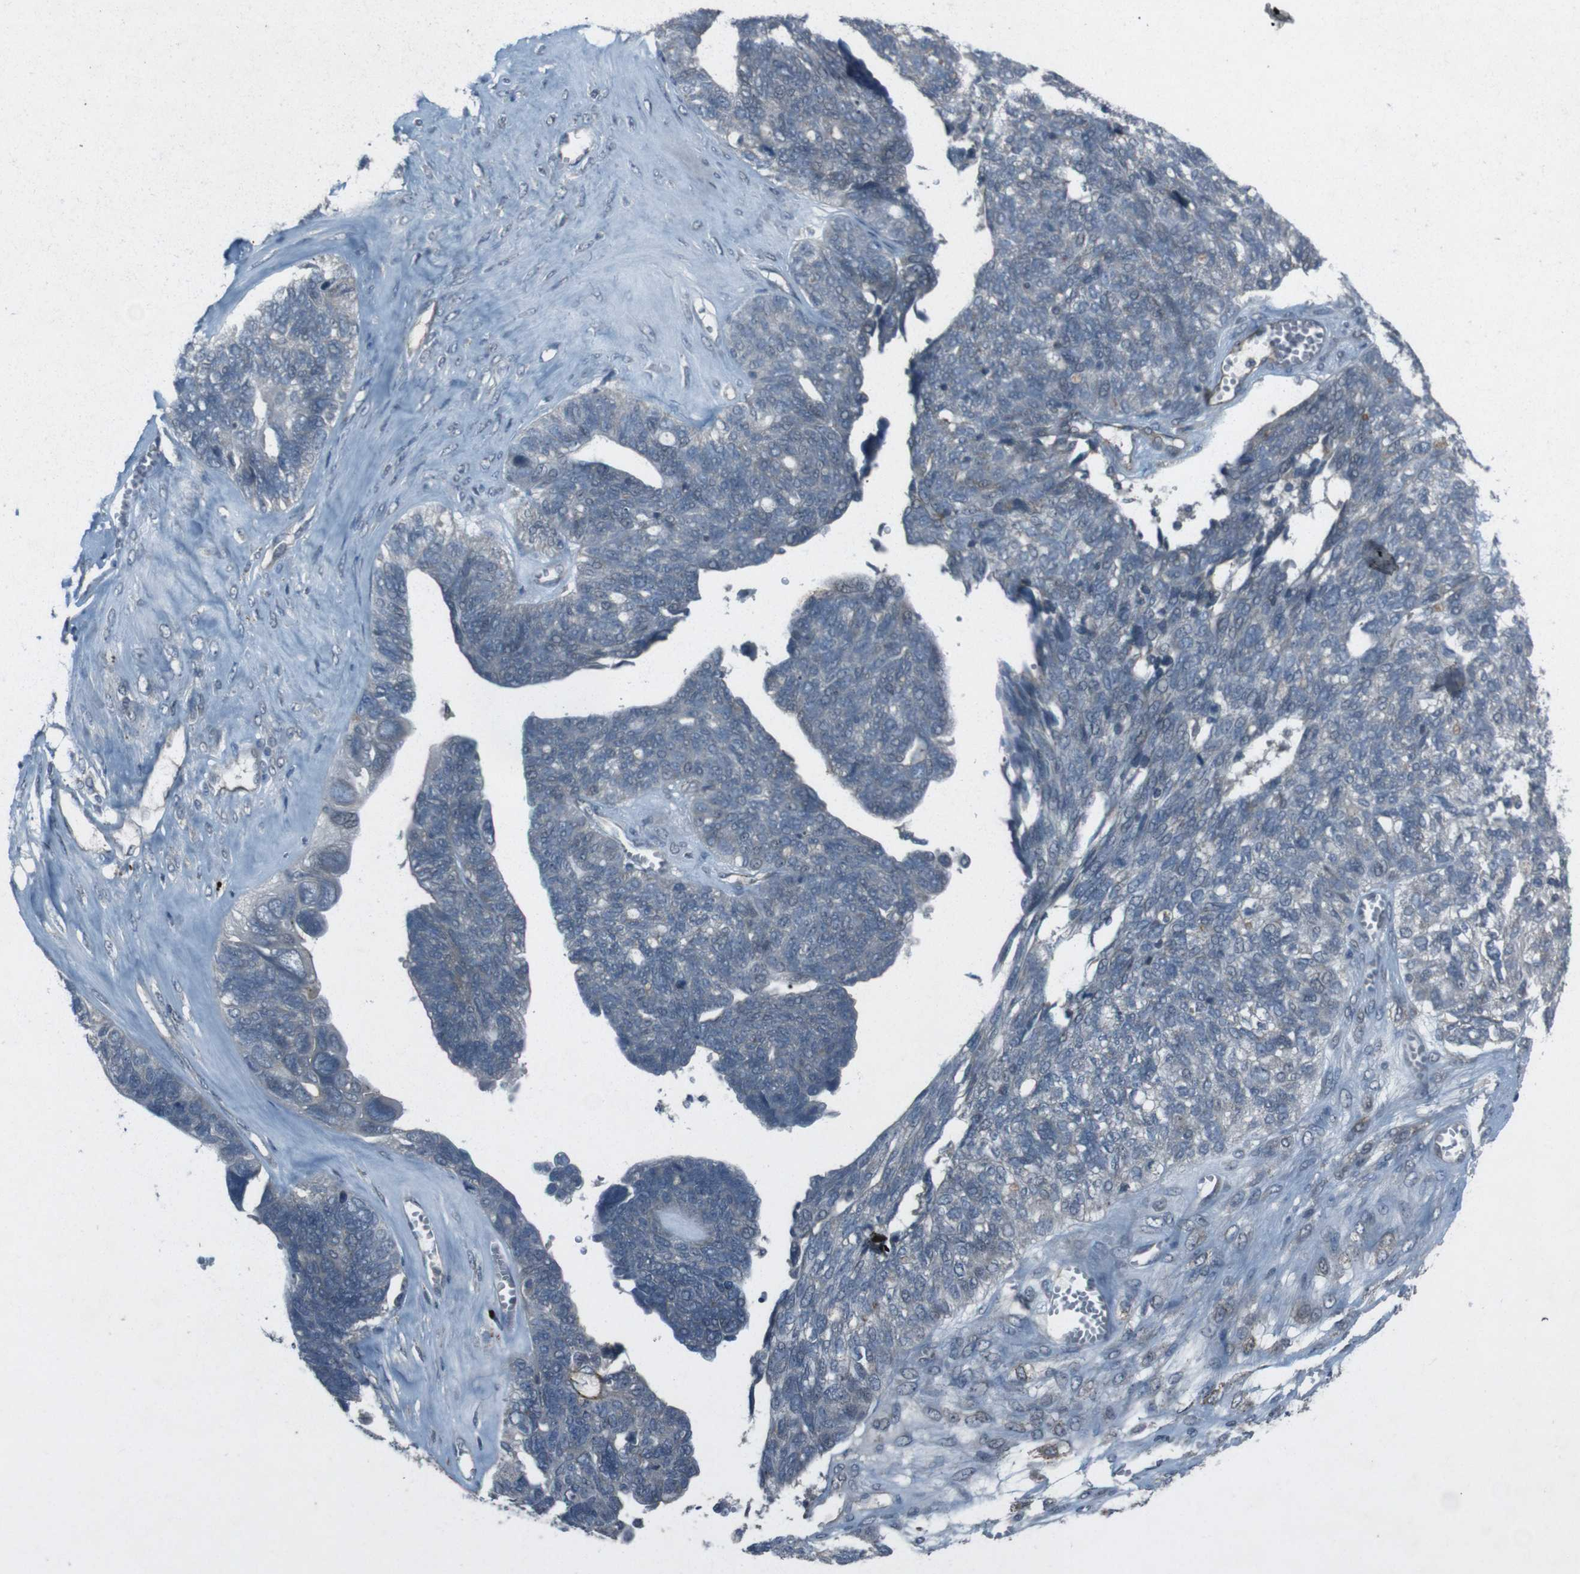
{"staining": {"intensity": "negative", "quantity": "none", "location": "none"}, "tissue": "ovarian cancer", "cell_type": "Tumor cells", "image_type": "cancer", "snomed": [{"axis": "morphology", "description": "Cystadenocarcinoma, serous, NOS"}, {"axis": "topography", "description": "Ovary"}], "caption": "Immunohistochemistry image of neoplastic tissue: ovarian serous cystadenocarcinoma stained with DAB displays no significant protein positivity in tumor cells.", "gene": "EFNA5", "patient": {"sex": "female", "age": 79}}